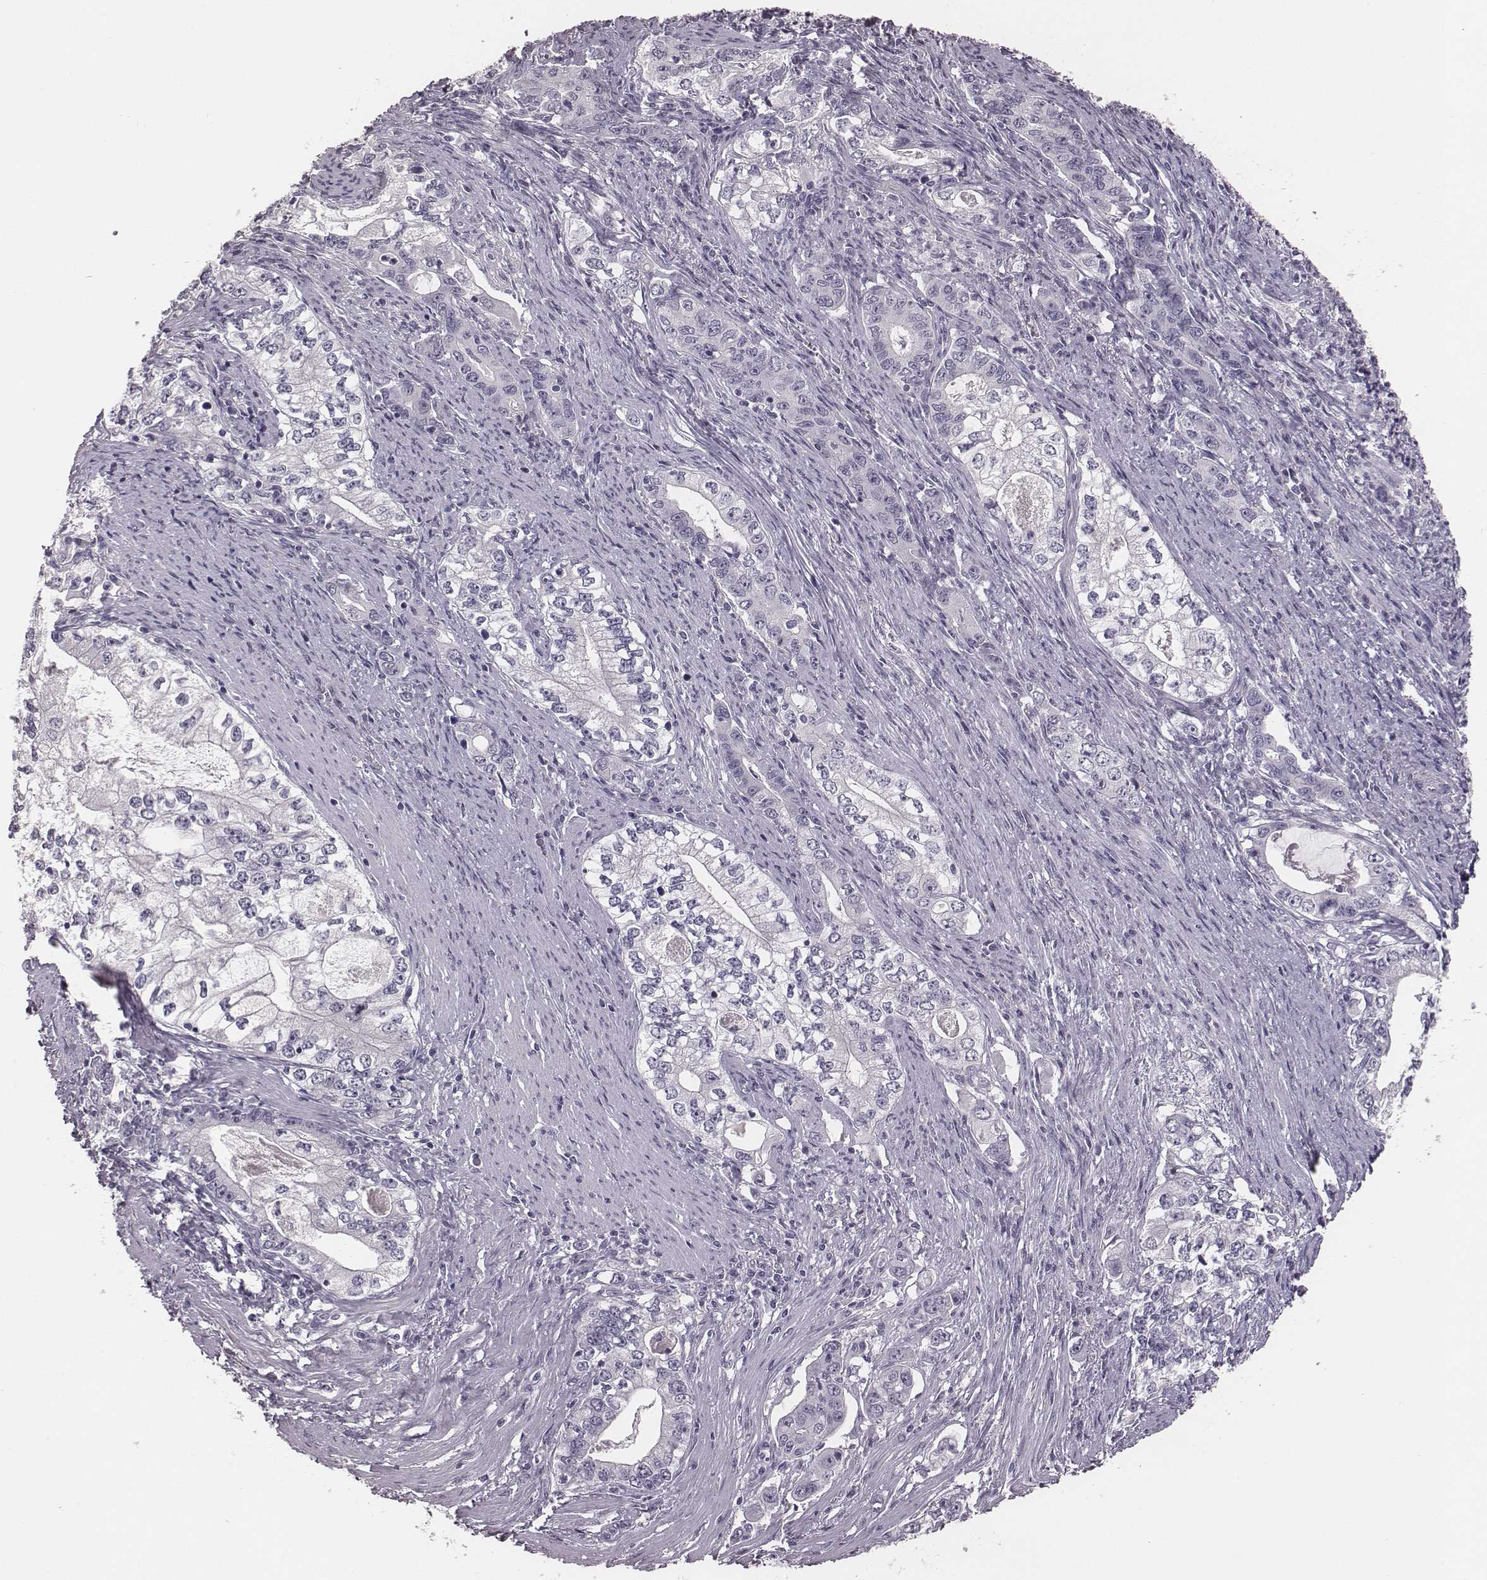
{"staining": {"intensity": "negative", "quantity": "none", "location": "none"}, "tissue": "stomach cancer", "cell_type": "Tumor cells", "image_type": "cancer", "snomed": [{"axis": "morphology", "description": "Adenocarcinoma, NOS"}, {"axis": "topography", "description": "Stomach, lower"}], "caption": "Stomach adenocarcinoma was stained to show a protein in brown. There is no significant positivity in tumor cells.", "gene": "CSHL1", "patient": {"sex": "female", "age": 72}}